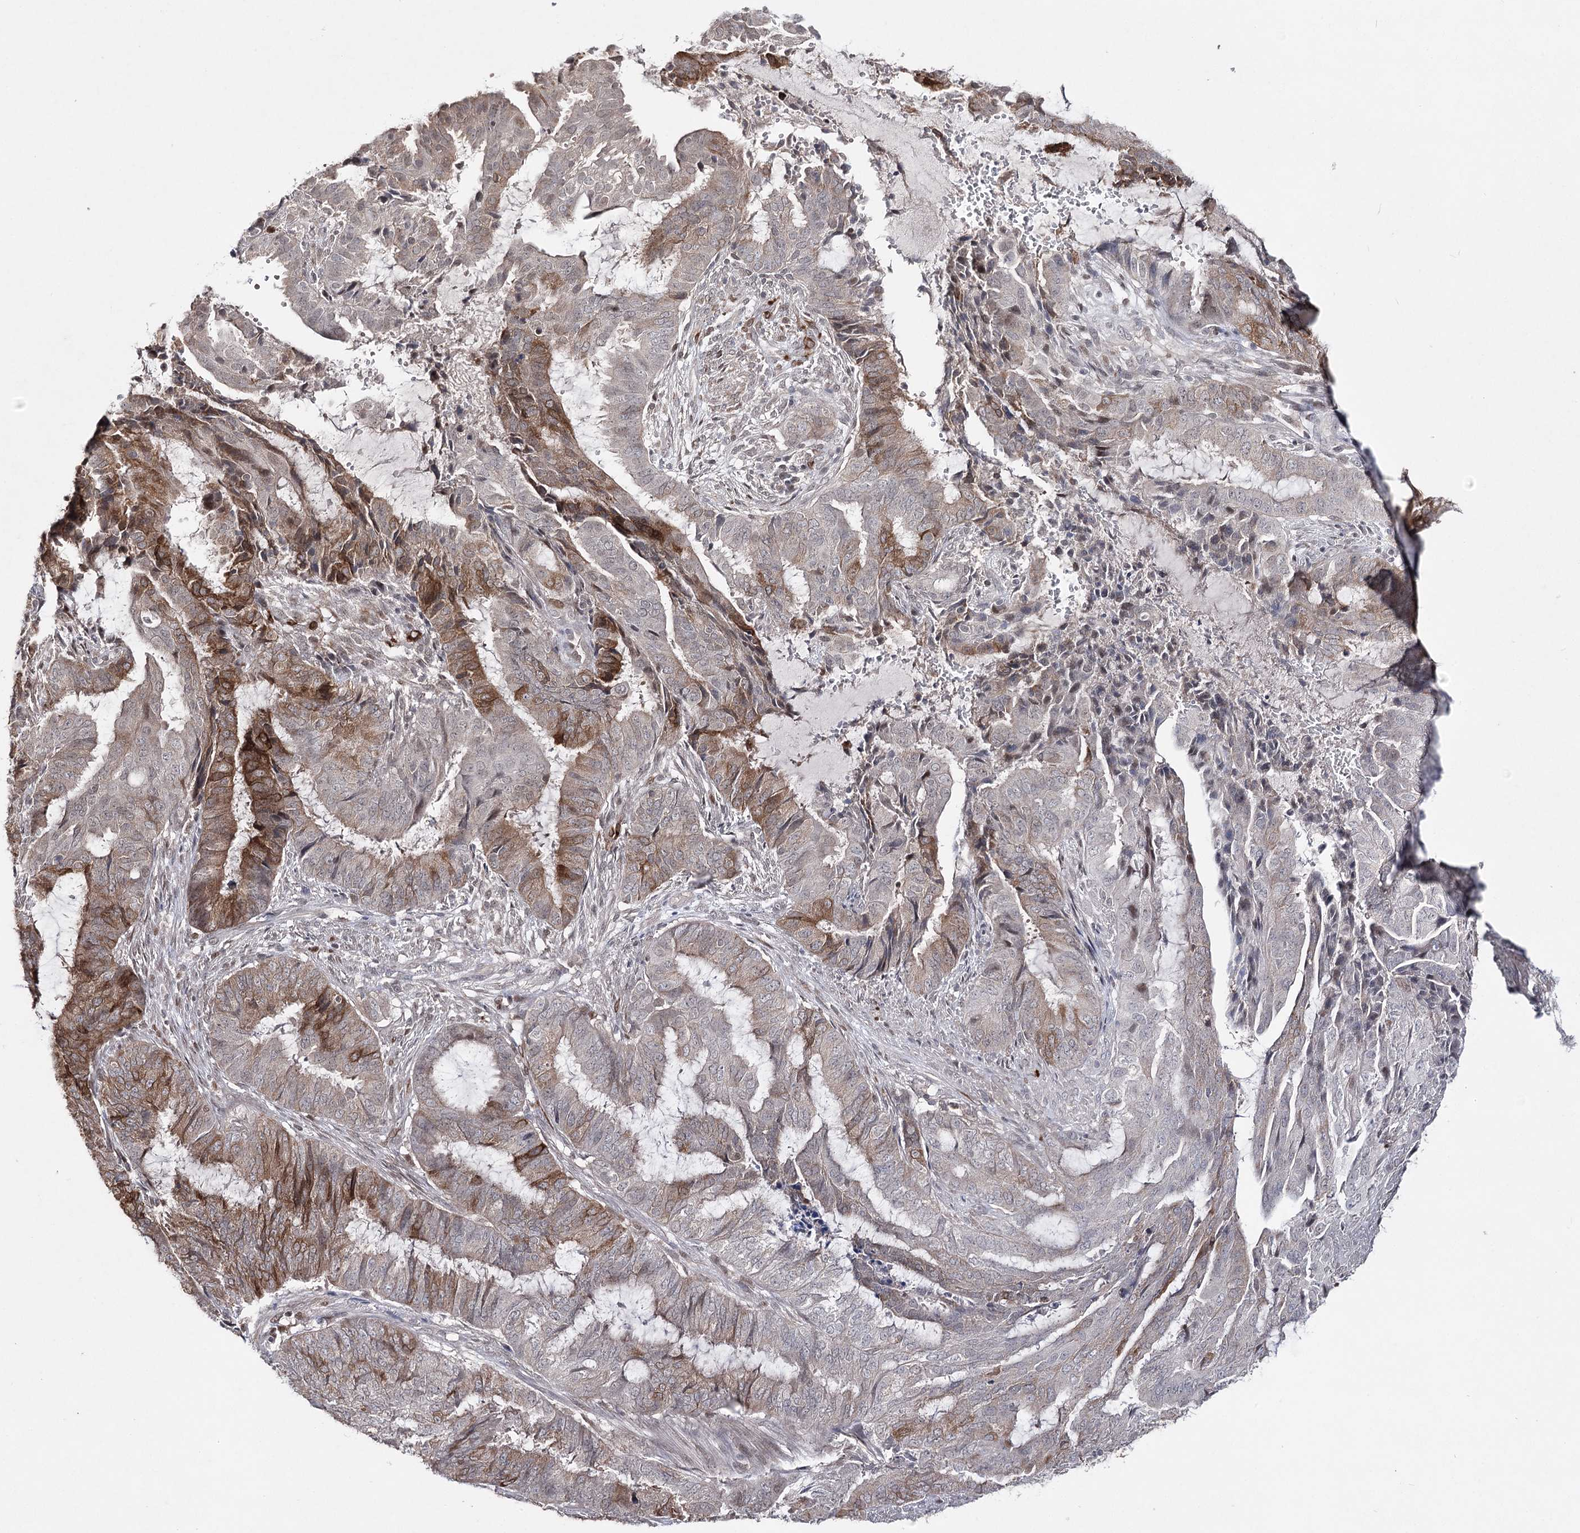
{"staining": {"intensity": "moderate", "quantity": "25%-75%", "location": "cytoplasmic/membranous"}, "tissue": "endometrial cancer", "cell_type": "Tumor cells", "image_type": "cancer", "snomed": [{"axis": "morphology", "description": "Adenocarcinoma, NOS"}, {"axis": "topography", "description": "Endometrium"}], "caption": "Tumor cells exhibit moderate cytoplasmic/membranous staining in about 25%-75% of cells in endometrial adenocarcinoma.", "gene": "HSD11B2", "patient": {"sex": "female", "age": 51}}